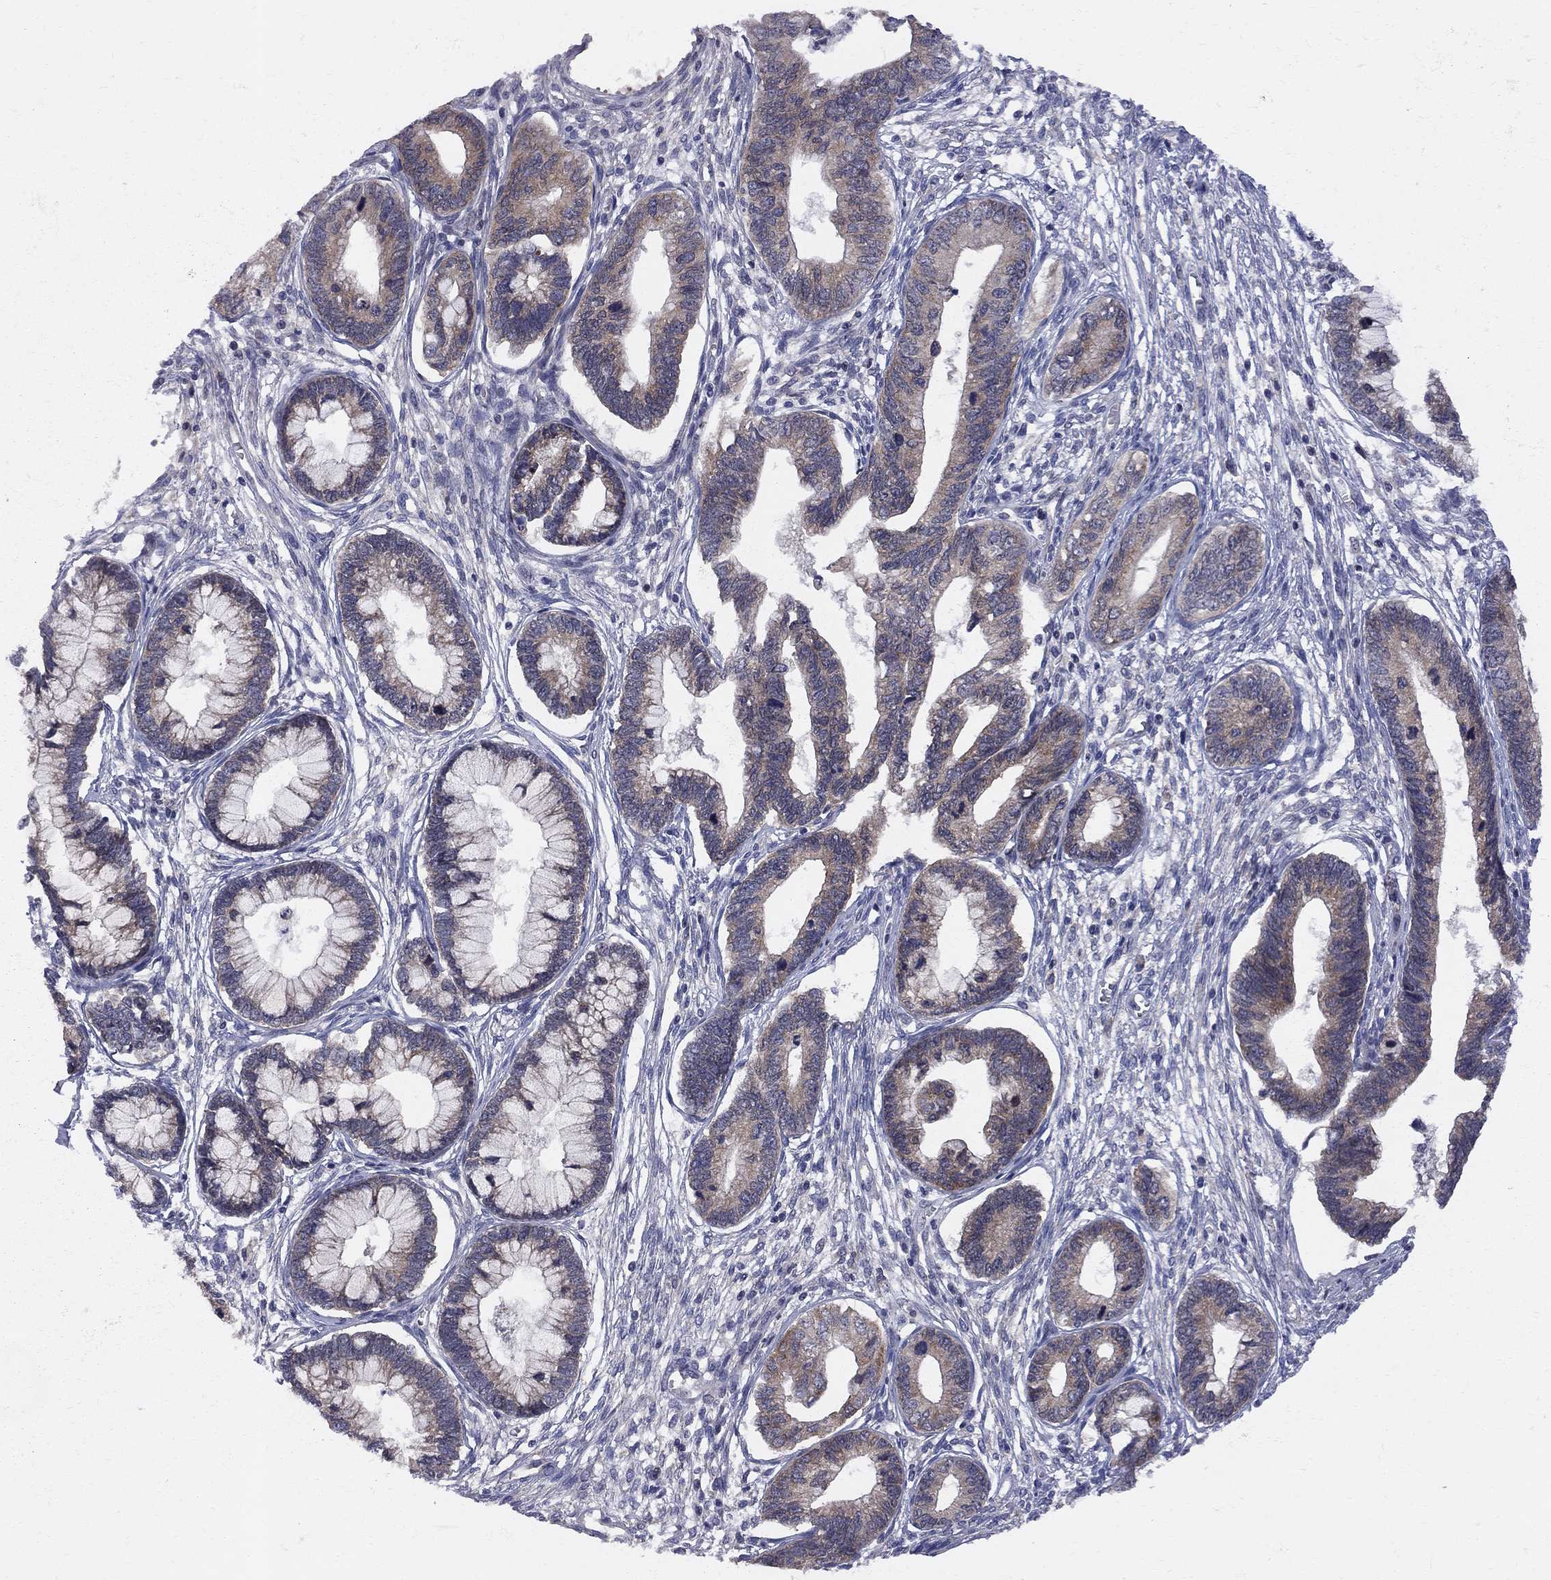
{"staining": {"intensity": "moderate", "quantity": ">75%", "location": "cytoplasmic/membranous"}, "tissue": "cervical cancer", "cell_type": "Tumor cells", "image_type": "cancer", "snomed": [{"axis": "morphology", "description": "Adenocarcinoma, NOS"}, {"axis": "topography", "description": "Cervix"}], "caption": "Protein expression analysis of adenocarcinoma (cervical) reveals moderate cytoplasmic/membranous staining in approximately >75% of tumor cells.", "gene": "CNOT11", "patient": {"sex": "female", "age": 44}}